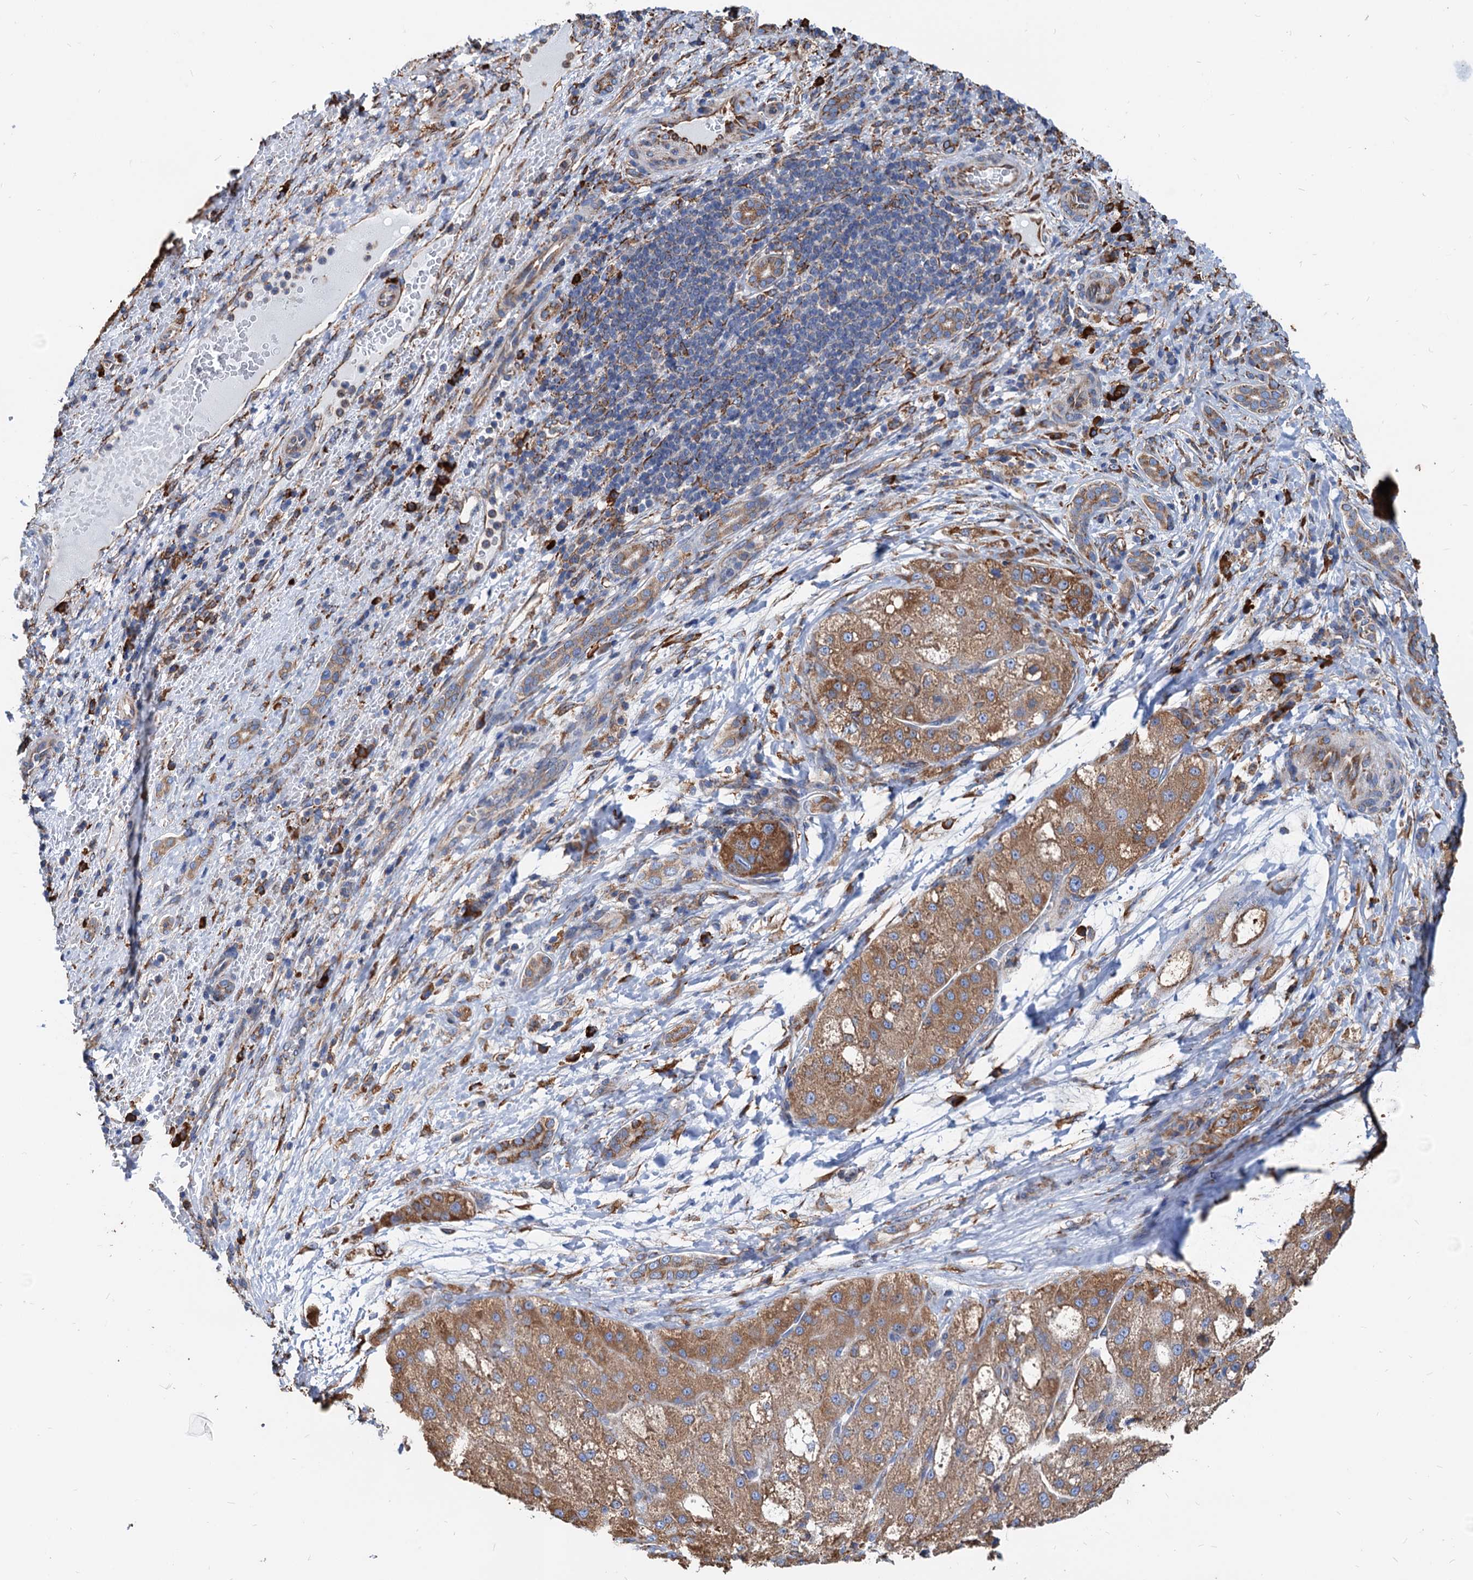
{"staining": {"intensity": "moderate", "quantity": ">75%", "location": "cytoplasmic/membranous"}, "tissue": "liver cancer", "cell_type": "Tumor cells", "image_type": "cancer", "snomed": [{"axis": "morphology", "description": "Normal tissue, NOS"}, {"axis": "morphology", "description": "Carcinoma, Hepatocellular, NOS"}, {"axis": "topography", "description": "Liver"}], "caption": "Liver hepatocellular carcinoma was stained to show a protein in brown. There is medium levels of moderate cytoplasmic/membranous staining in approximately >75% of tumor cells.", "gene": "HSPA5", "patient": {"sex": "male", "age": 57}}